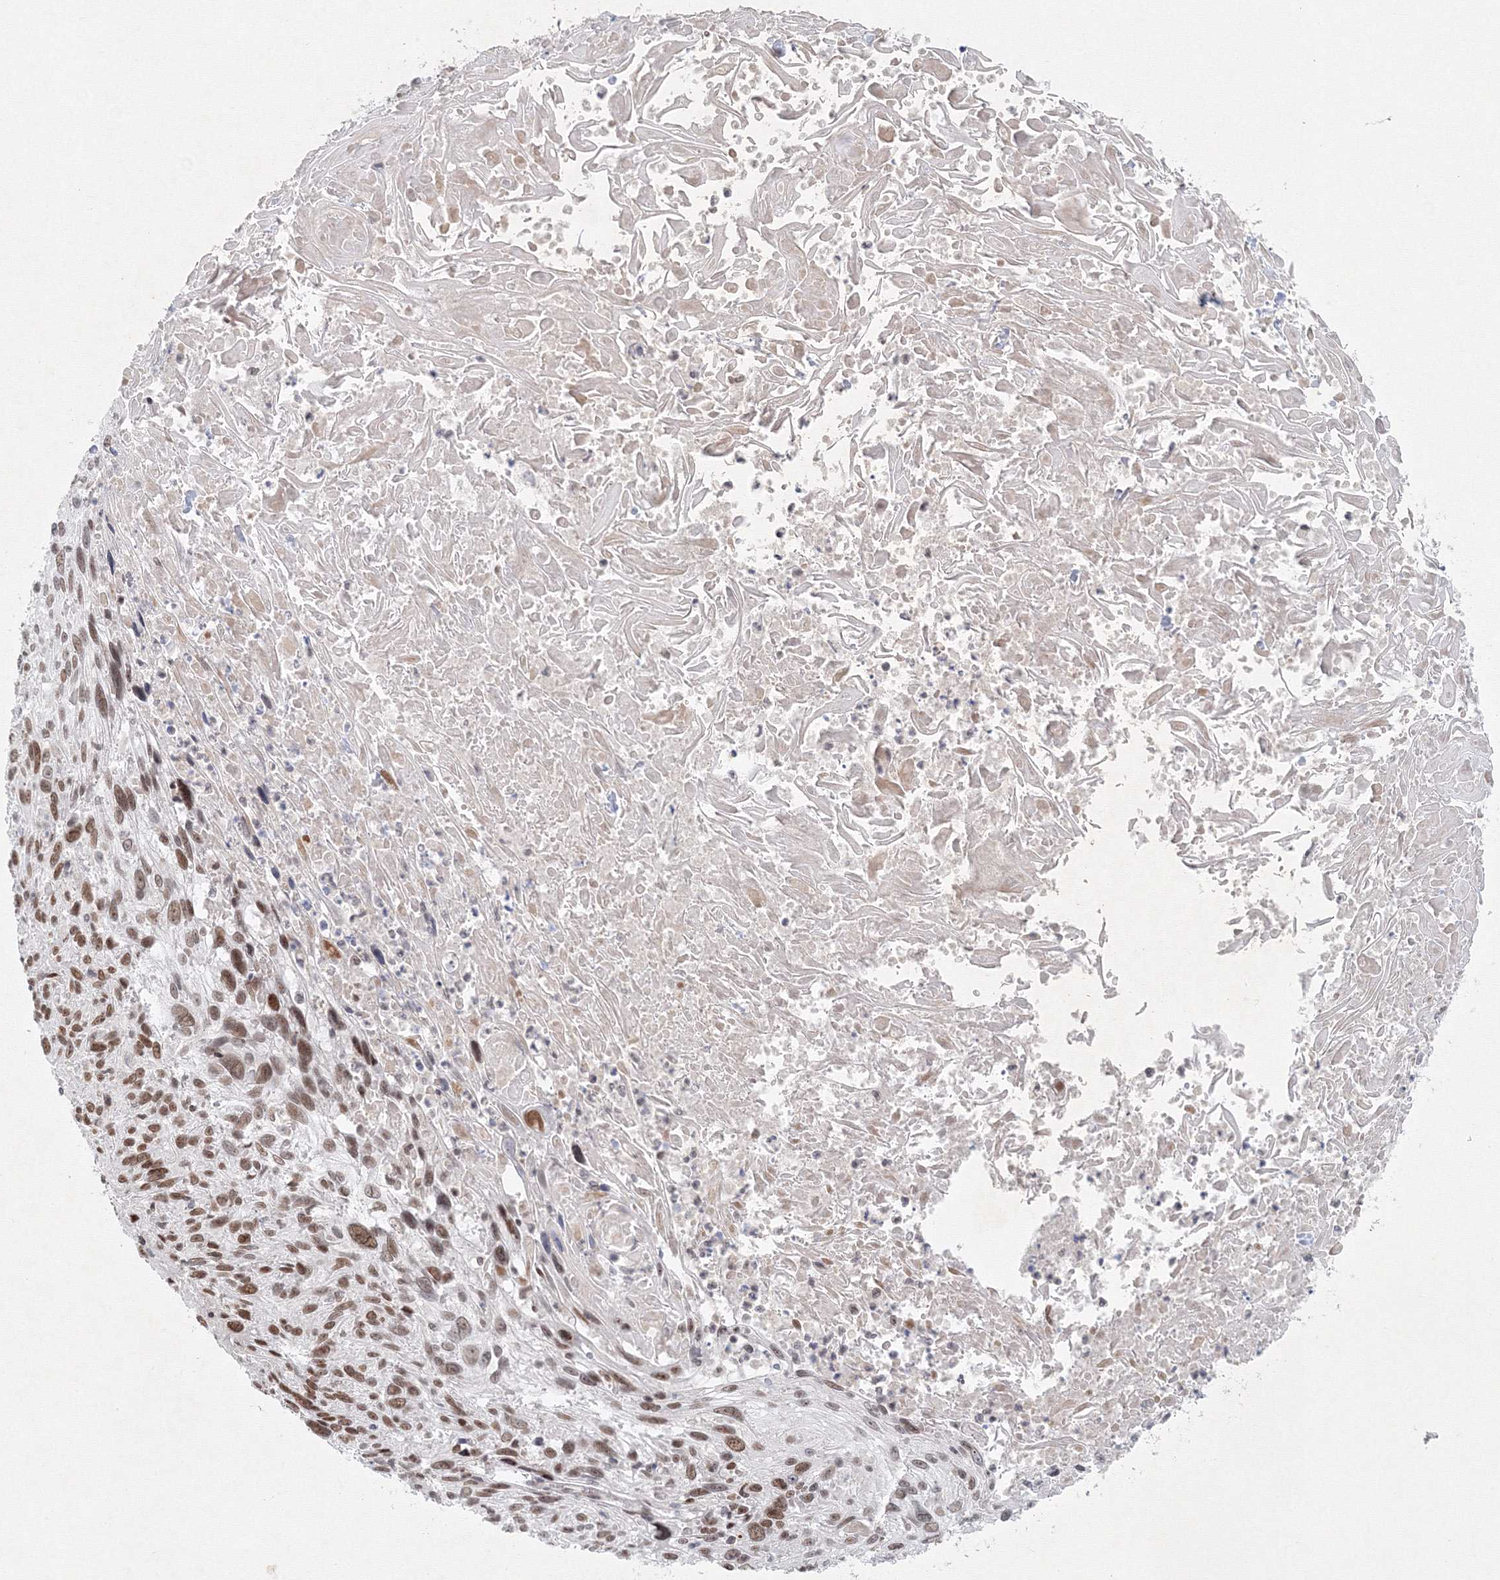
{"staining": {"intensity": "moderate", "quantity": ">75%", "location": "nuclear"}, "tissue": "cervical cancer", "cell_type": "Tumor cells", "image_type": "cancer", "snomed": [{"axis": "morphology", "description": "Squamous cell carcinoma, NOS"}, {"axis": "topography", "description": "Cervix"}], "caption": "Immunohistochemical staining of cervical squamous cell carcinoma displays medium levels of moderate nuclear protein staining in about >75% of tumor cells.", "gene": "KIF4A", "patient": {"sex": "female", "age": 51}}